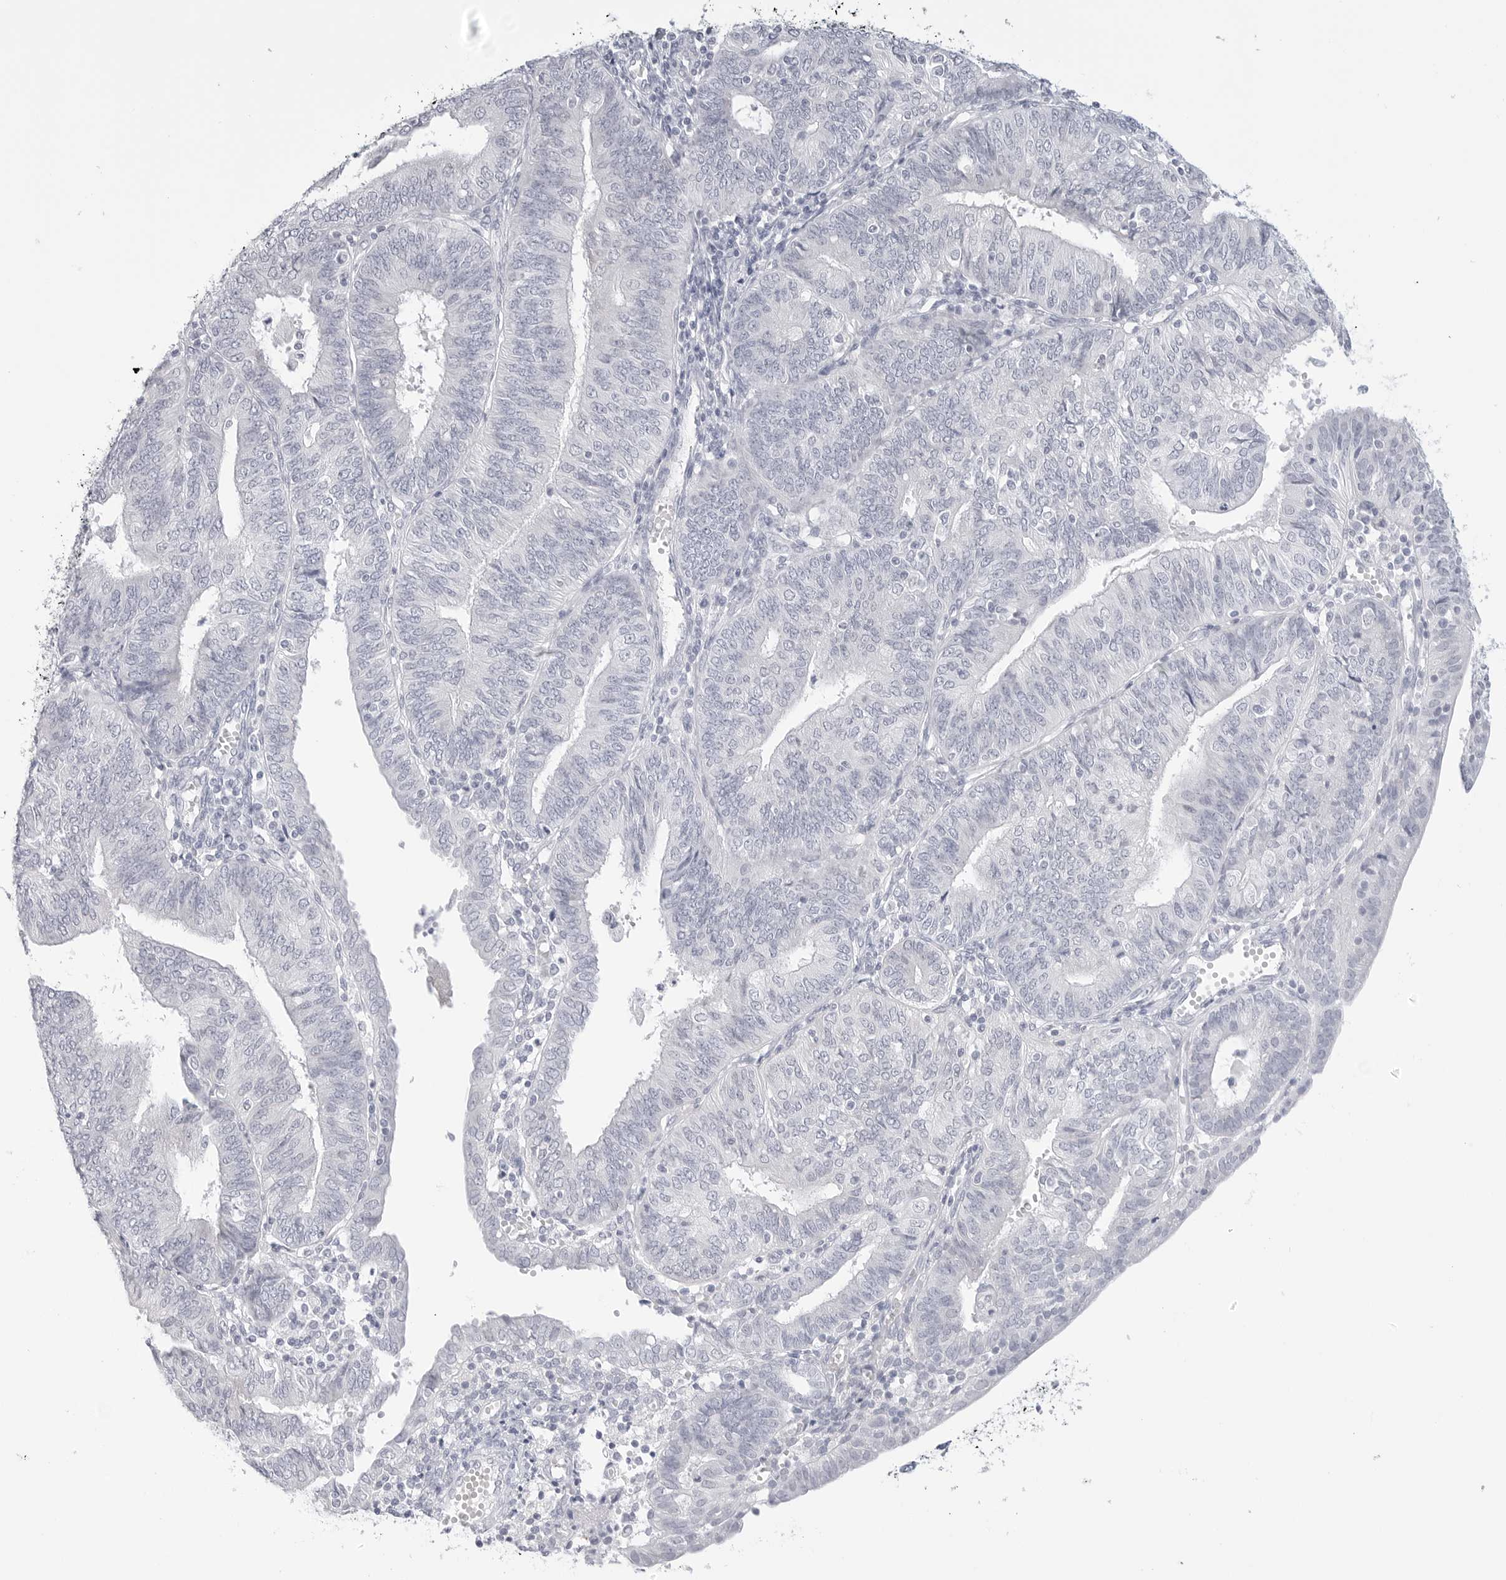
{"staining": {"intensity": "negative", "quantity": "none", "location": "none"}, "tissue": "endometrial cancer", "cell_type": "Tumor cells", "image_type": "cancer", "snomed": [{"axis": "morphology", "description": "Adenocarcinoma, NOS"}, {"axis": "topography", "description": "Endometrium"}], "caption": "This is an IHC photomicrograph of human endometrial cancer. There is no expression in tumor cells.", "gene": "HMGCS2", "patient": {"sex": "female", "age": 58}}